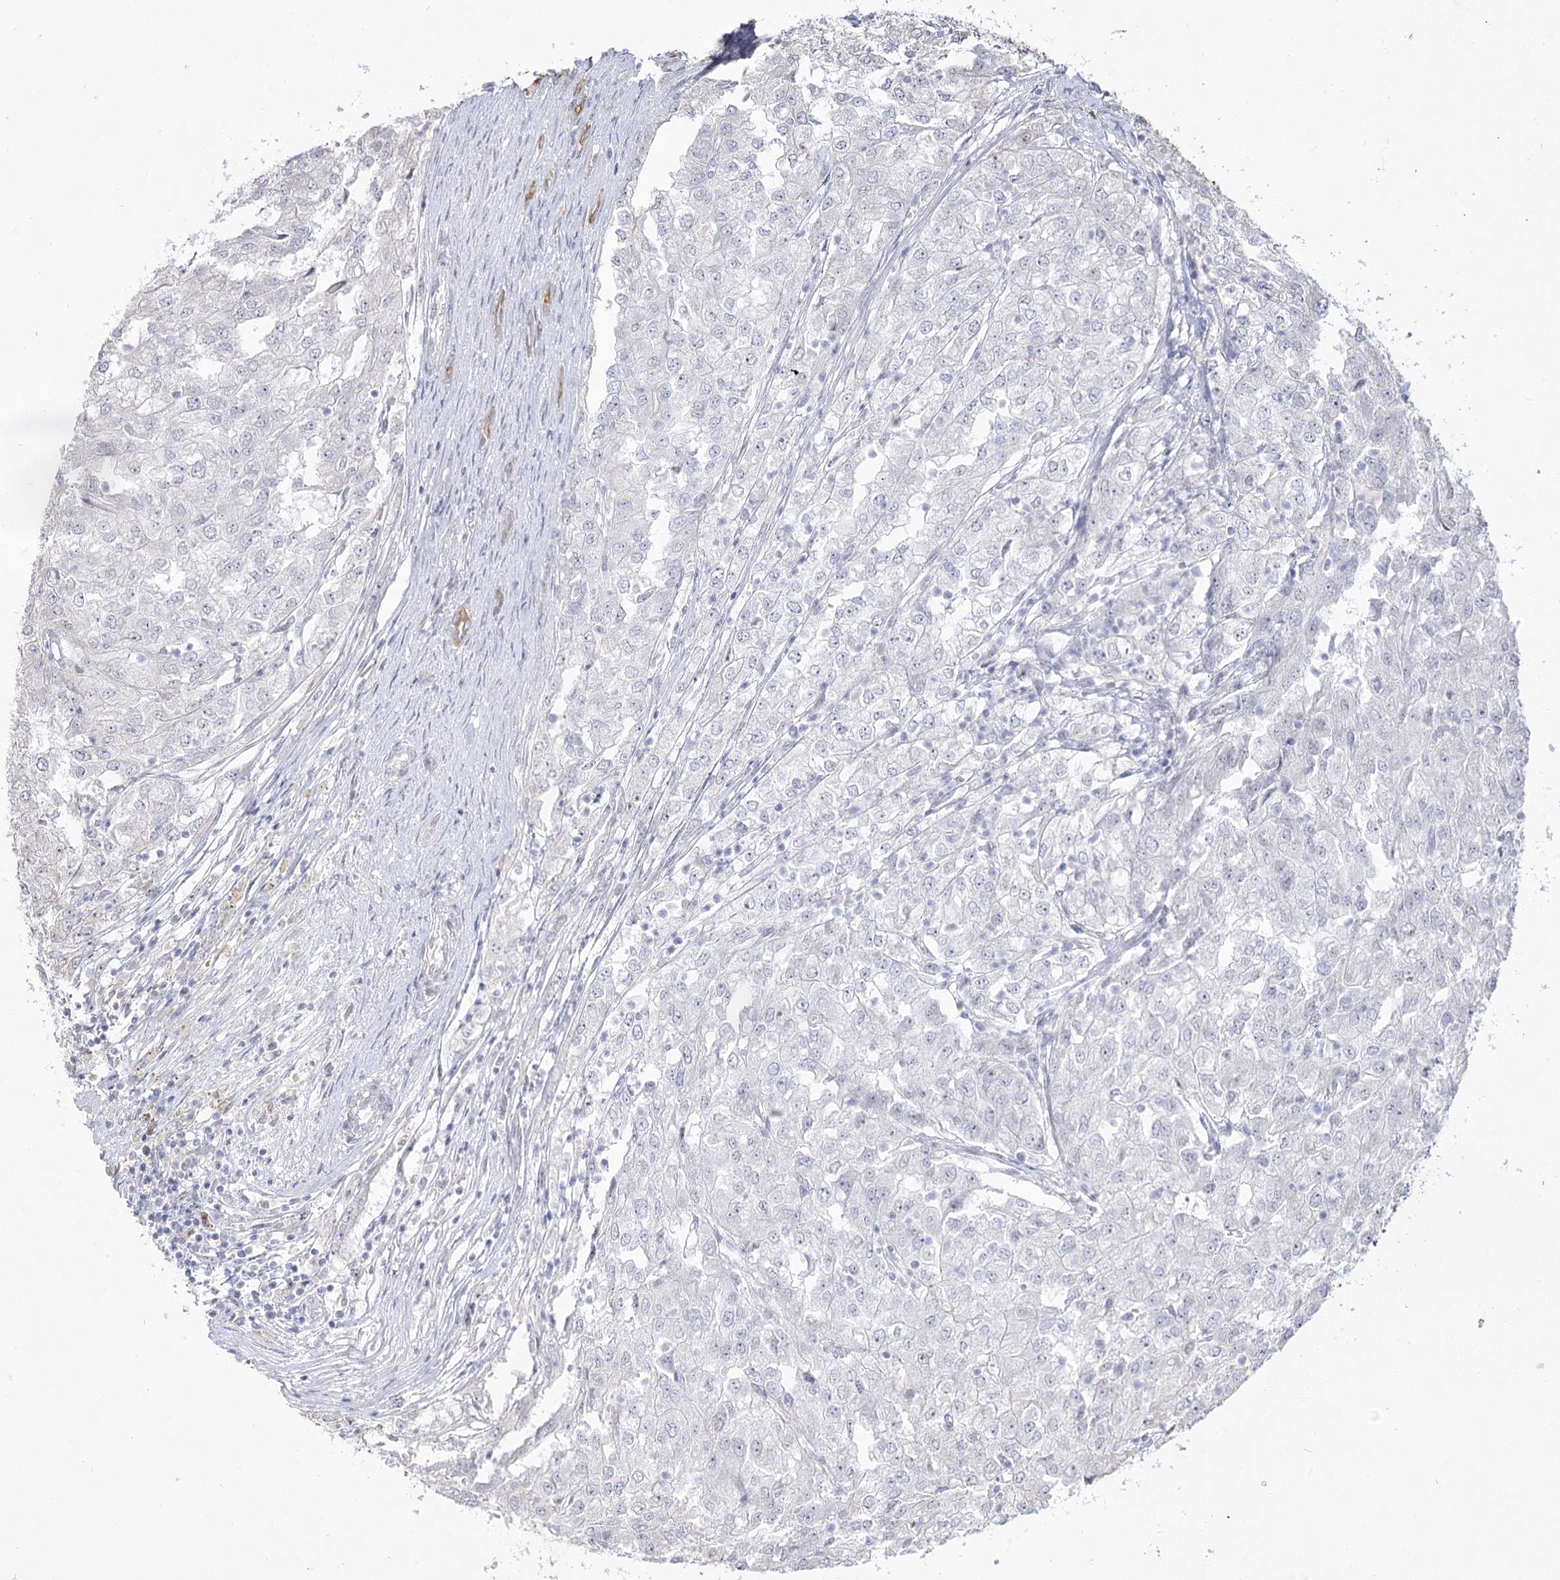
{"staining": {"intensity": "negative", "quantity": "none", "location": "none"}, "tissue": "renal cancer", "cell_type": "Tumor cells", "image_type": "cancer", "snomed": [{"axis": "morphology", "description": "Adenocarcinoma, NOS"}, {"axis": "topography", "description": "Kidney"}], "caption": "The micrograph reveals no staining of tumor cells in renal cancer (adenocarcinoma).", "gene": "DDX50", "patient": {"sex": "female", "age": 54}}